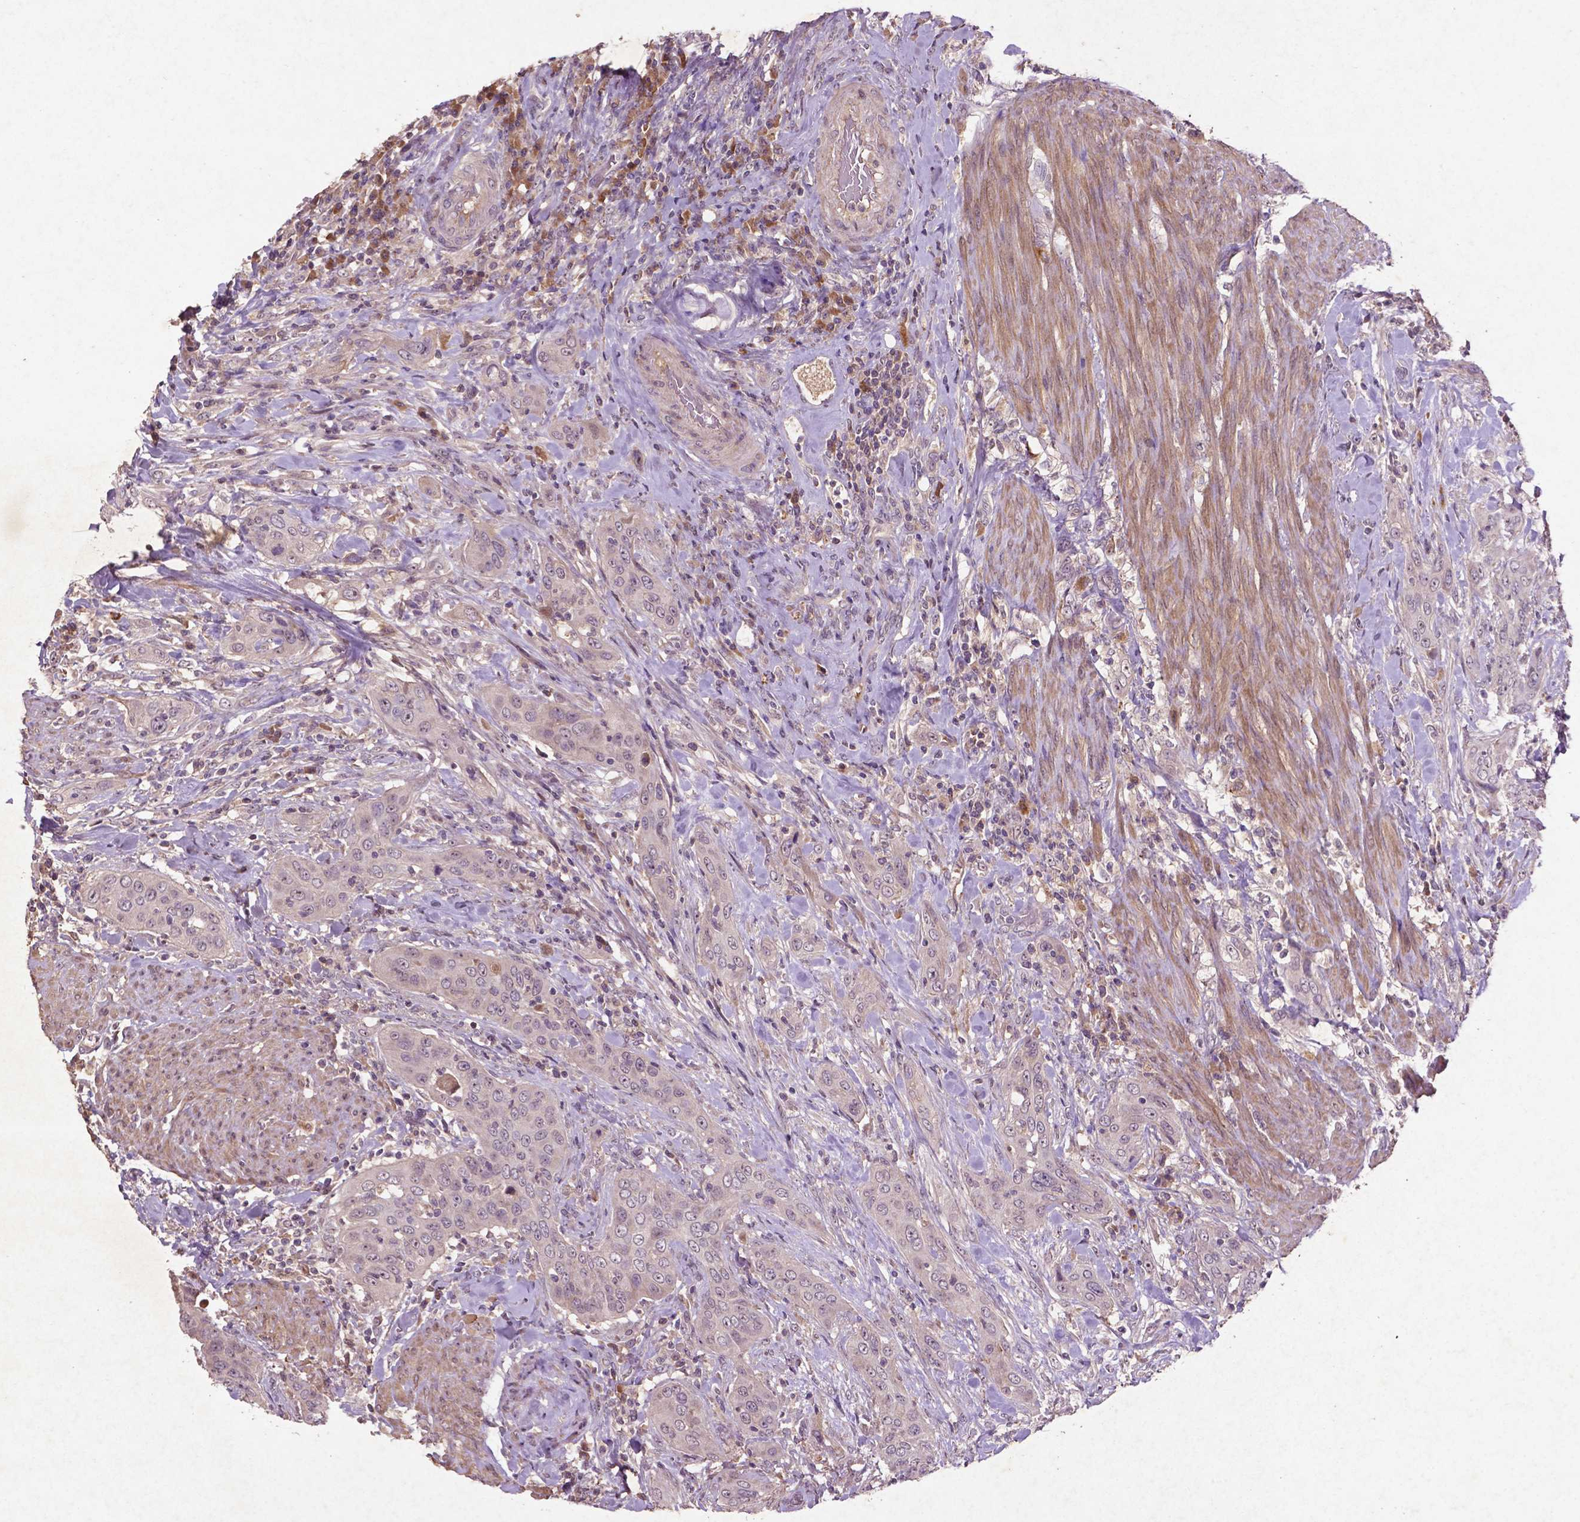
{"staining": {"intensity": "moderate", "quantity": ">75%", "location": "cytoplasmic/membranous"}, "tissue": "urothelial cancer", "cell_type": "Tumor cells", "image_type": "cancer", "snomed": [{"axis": "morphology", "description": "Urothelial carcinoma, High grade"}, {"axis": "topography", "description": "Urinary bladder"}], "caption": "IHC image of neoplastic tissue: high-grade urothelial carcinoma stained using immunohistochemistry displays medium levels of moderate protein expression localized specifically in the cytoplasmic/membranous of tumor cells, appearing as a cytoplasmic/membranous brown color.", "gene": "COQ2", "patient": {"sex": "male", "age": 82}}